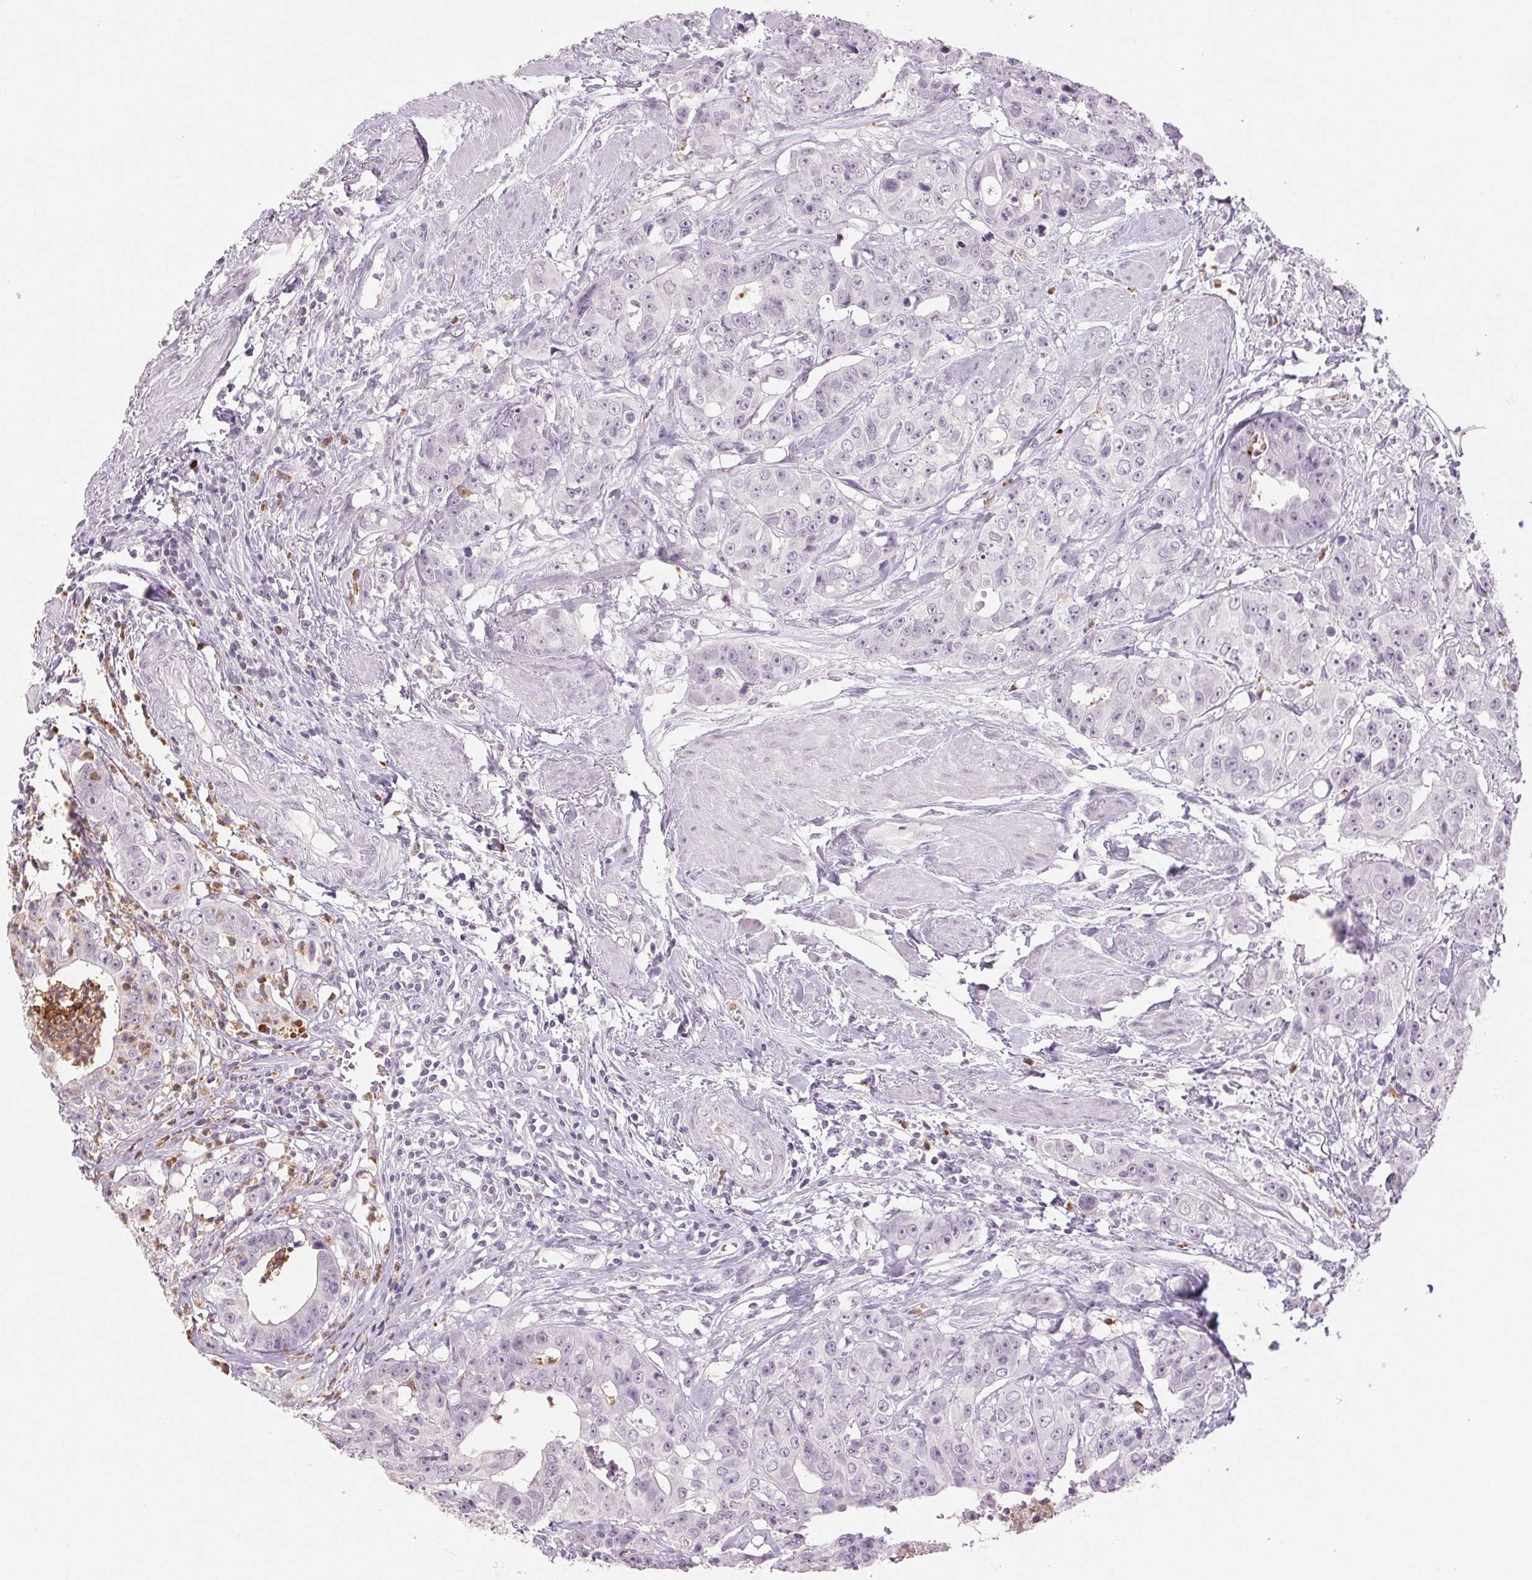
{"staining": {"intensity": "negative", "quantity": "none", "location": "none"}, "tissue": "colorectal cancer", "cell_type": "Tumor cells", "image_type": "cancer", "snomed": [{"axis": "morphology", "description": "Adenocarcinoma, NOS"}, {"axis": "topography", "description": "Rectum"}], "caption": "Tumor cells are negative for protein expression in human colorectal adenocarcinoma.", "gene": "LTF", "patient": {"sex": "female", "age": 62}}